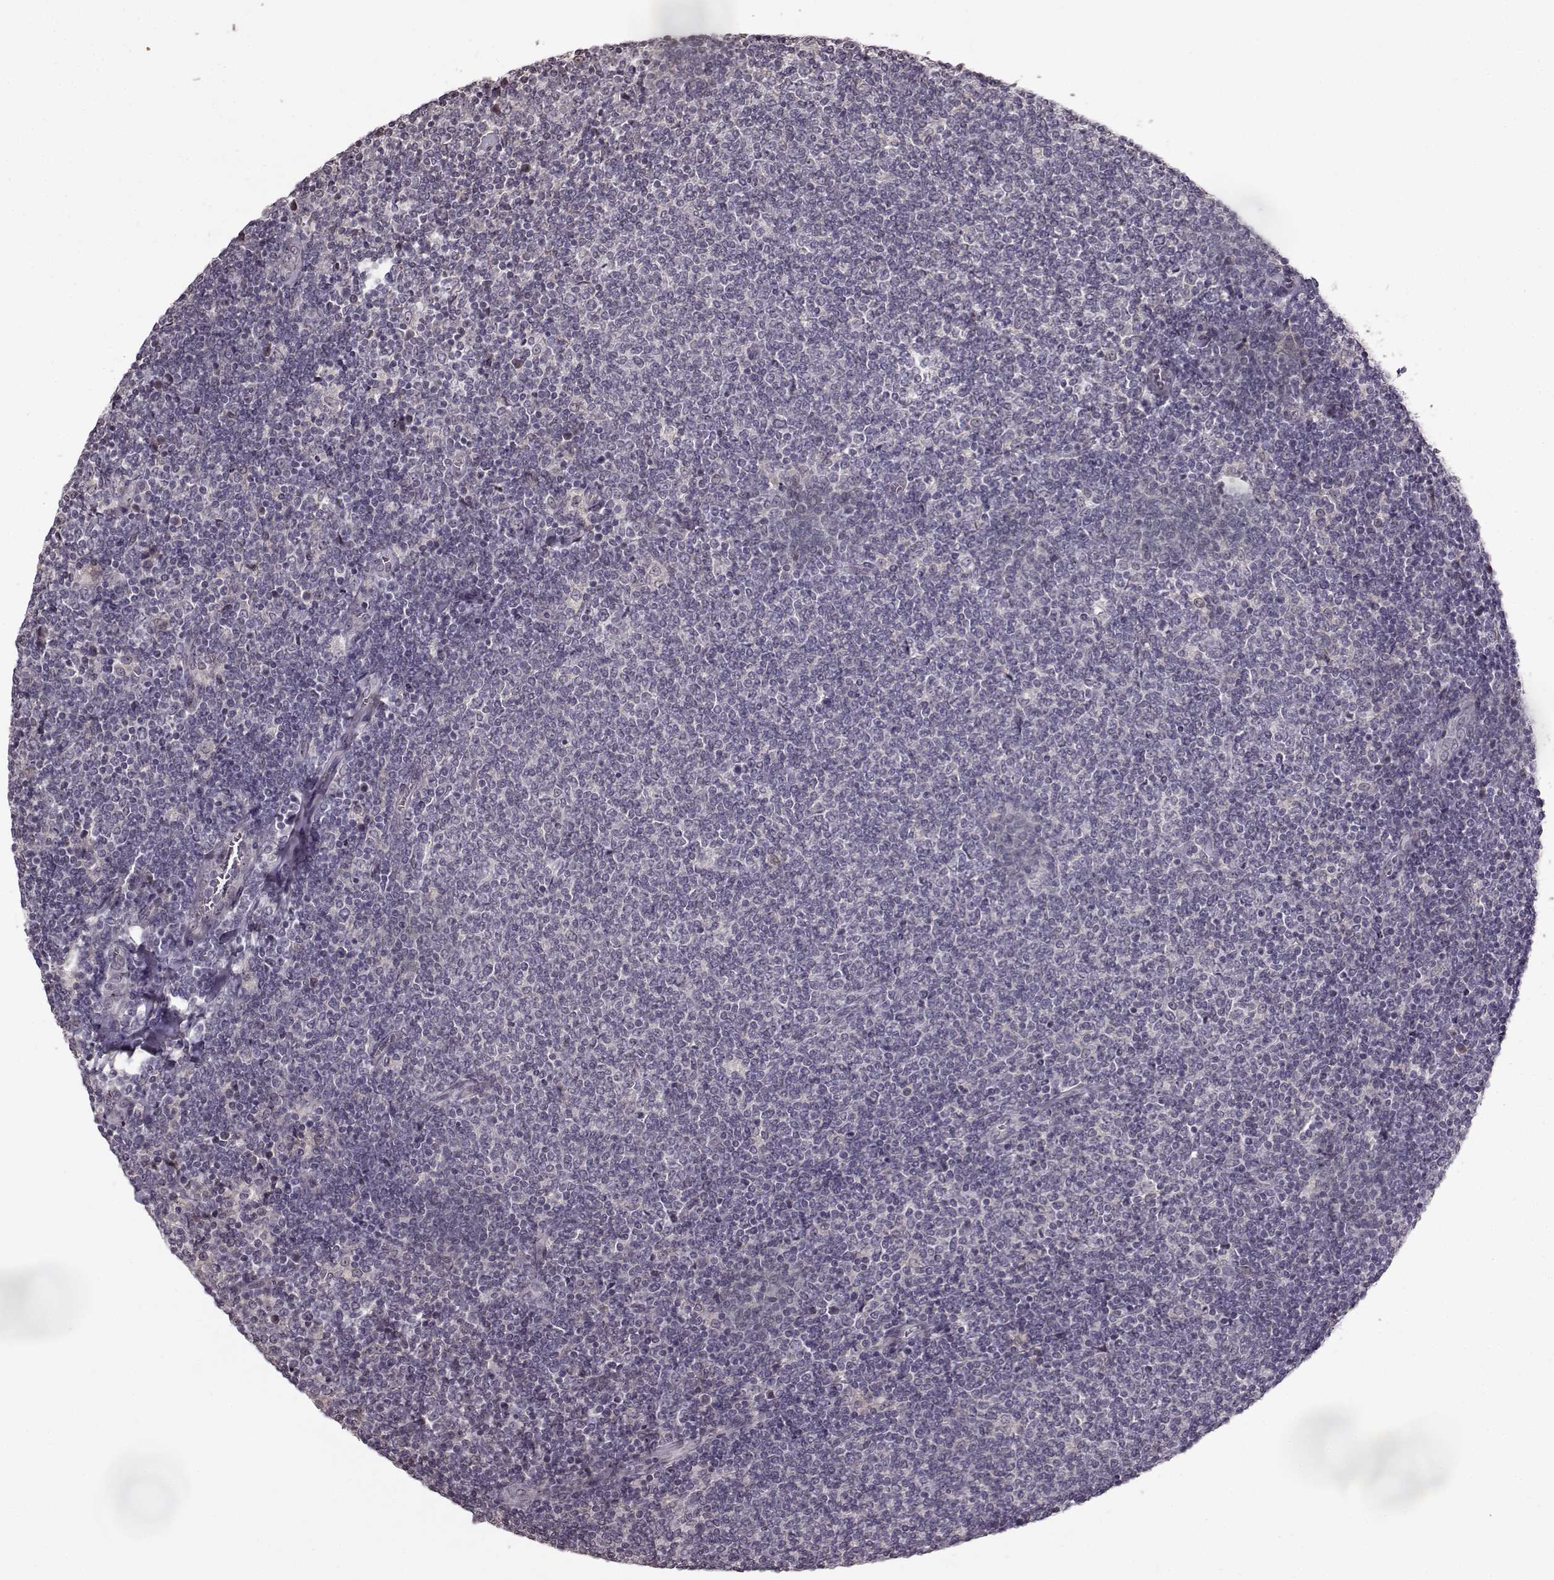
{"staining": {"intensity": "negative", "quantity": "none", "location": "none"}, "tissue": "lymphoma", "cell_type": "Tumor cells", "image_type": "cancer", "snomed": [{"axis": "morphology", "description": "Malignant lymphoma, non-Hodgkin's type, Low grade"}, {"axis": "topography", "description": "Lymph node"}], "caption": "An IHC histopathology image of lymphoma is shown. There is no staining in tumor cells of lymphoma. (Brightfield microscopy of DAB immunohistochemistry (IHC) at high magnification).", "gene": "FSHB", "patient": {"sex": "male", "age": 52}}